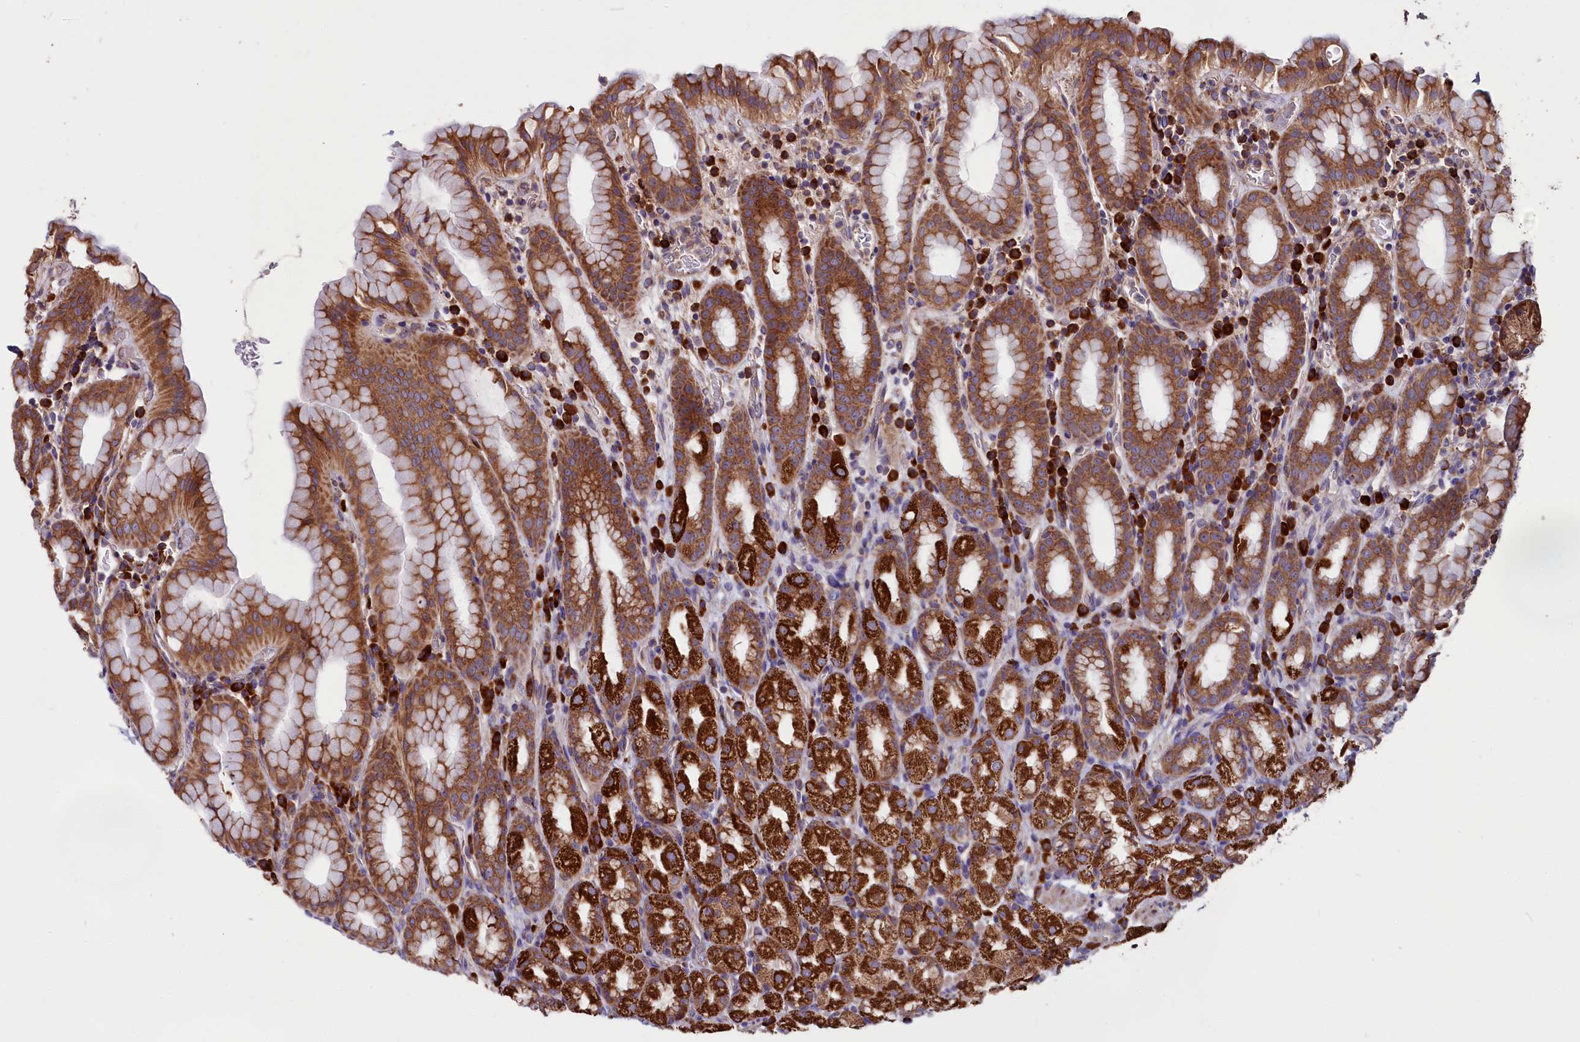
{"staining": {"intensity": "strong", "quantity": ">75%", "location": "cytoplasmic/membranous"}, "tissue": "stomach", "cell_type": "Glandular cells", "image_type": "normal", "snomed": [{"axis": "morphology", "description": "Normal tissue, NOS"}, {"axis": "topography", "description": "Stomach, upper"}, {"axis": "topography", "description": "Stomach, lower"}, {"axis": "topography", "description": "Small intestine"}], "caption": "Unremarkable stomach was stained to show a protein in brown. There is high levels of strong cytoplasmic/membranous expression in approximately >75% of glandular cells. Immunohistochemistry (ihc) stains the protein in brown and the nuclei are stained blue.", "gene": "ZSWIM1", "patient": {"sex": "male", "age": 68}}